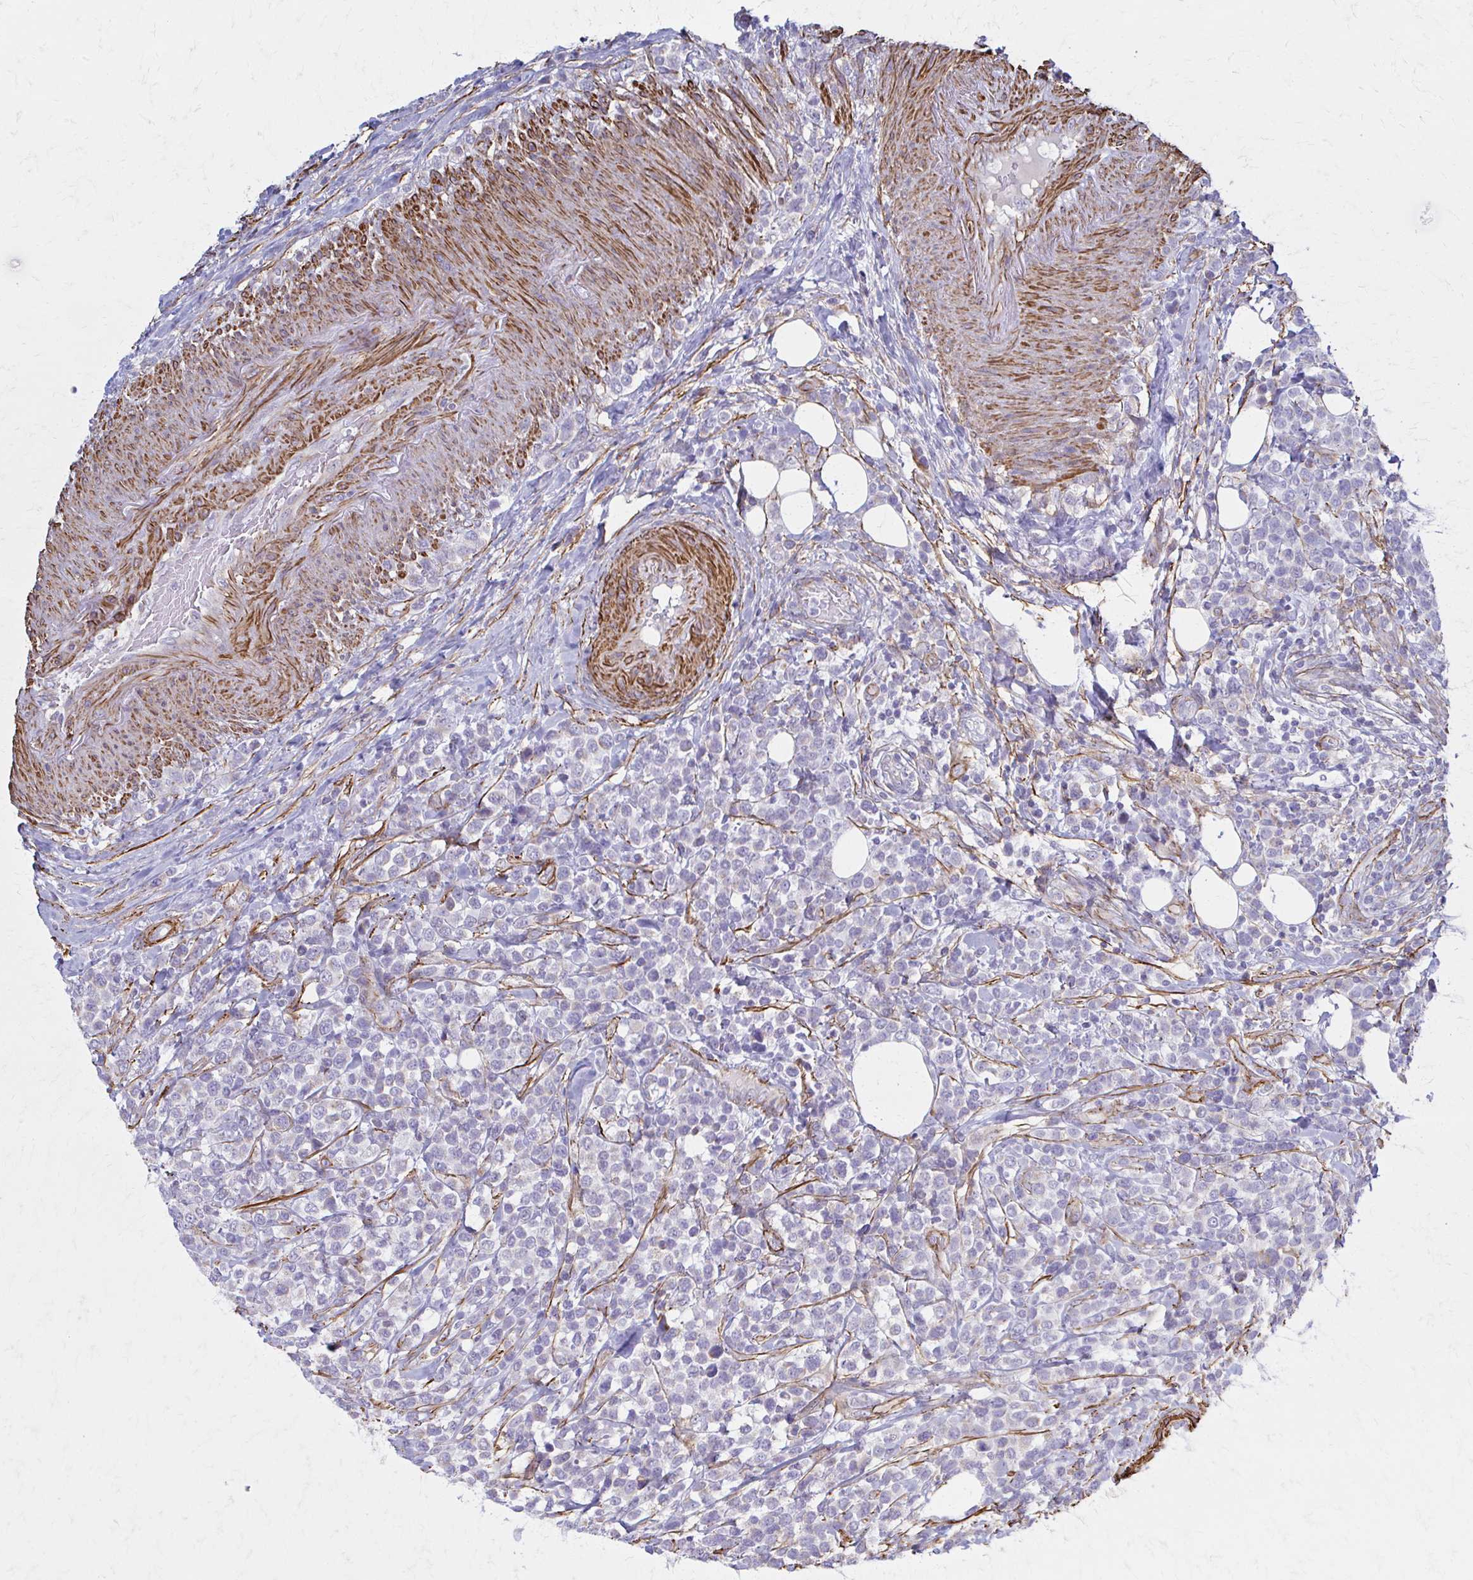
{"staining": {"intensity": "negative", "quantity": "none", "location": "none"}, "tissue": "lymphoma", "cell_type": "Tumor cells", "image_type": "cancer", "snomed": [{"axis": "morphology", "description": "Malignant lymphoma, non-Hodgkin's type, High grade"}, {"axis": "topography", "description": "Soft tissue"}], "caption": "A micrograph of human malignant lymphoma, non-Hodgkin's type (high-grade) is negative for staining in tumor cells.", "gene": "TIMMDC1", "patient": {"sex": "female", "age": 56}}